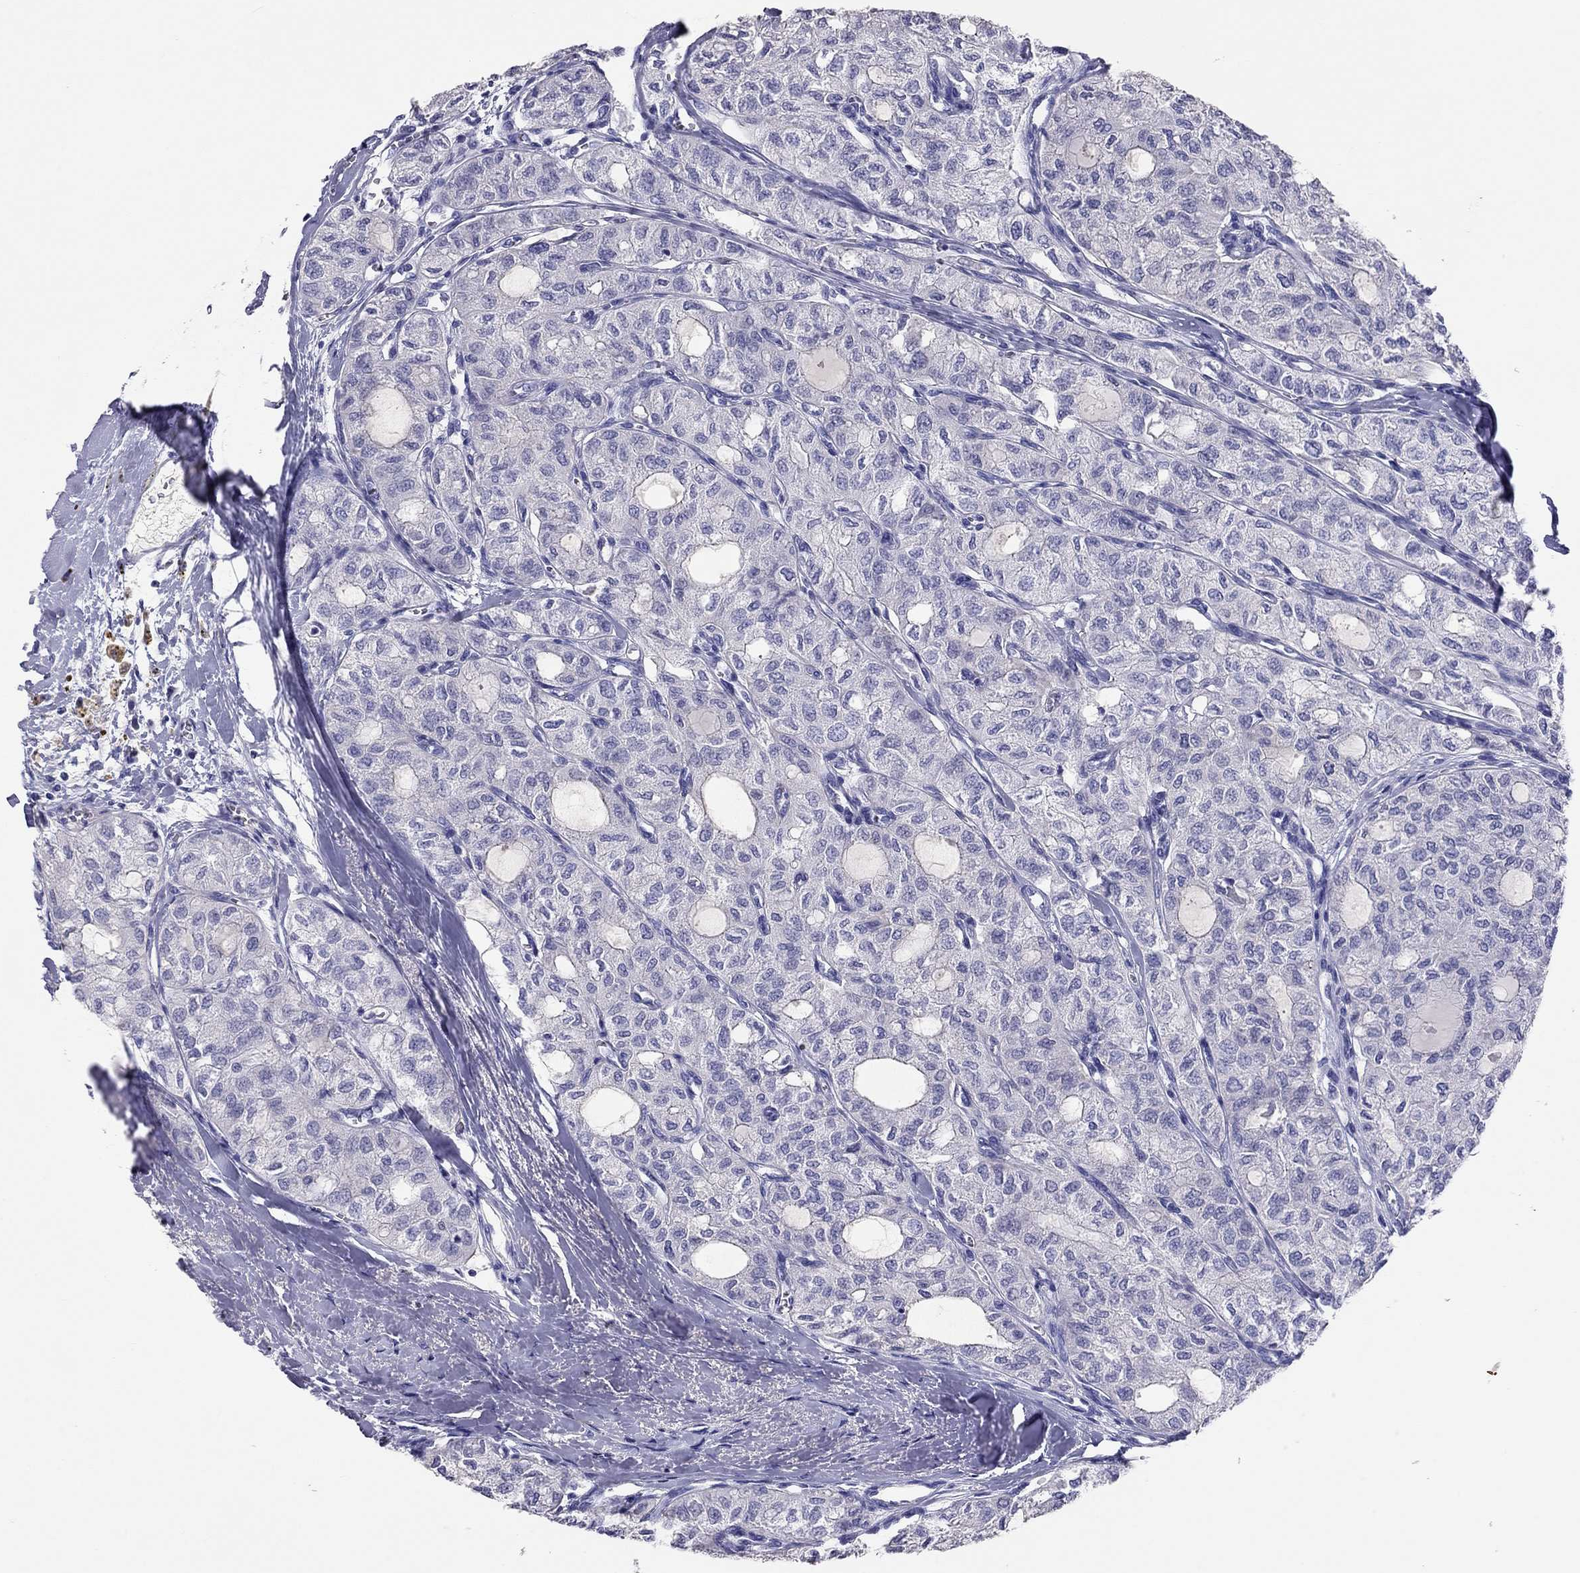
{"staining": {"intensity": "negative", "quantity": "none", "location": "none"}, "tissue": "thyroid cancer", "cell_type": "Tumor cells", "image_type": "cancer", "snomed": [{"axis": "morphology", "description": "Follicular adenoma carcinoma, NOS"}, {"axis": "topography", "description": "Thyroid gland"}], "caption": "This is a histopathology image of immunohistochemistry staining of thyroid cancer, which shows no positivity in tumor cells.", "gene": "CALHM1", "patient": {"sex": "male", "age": 75}}